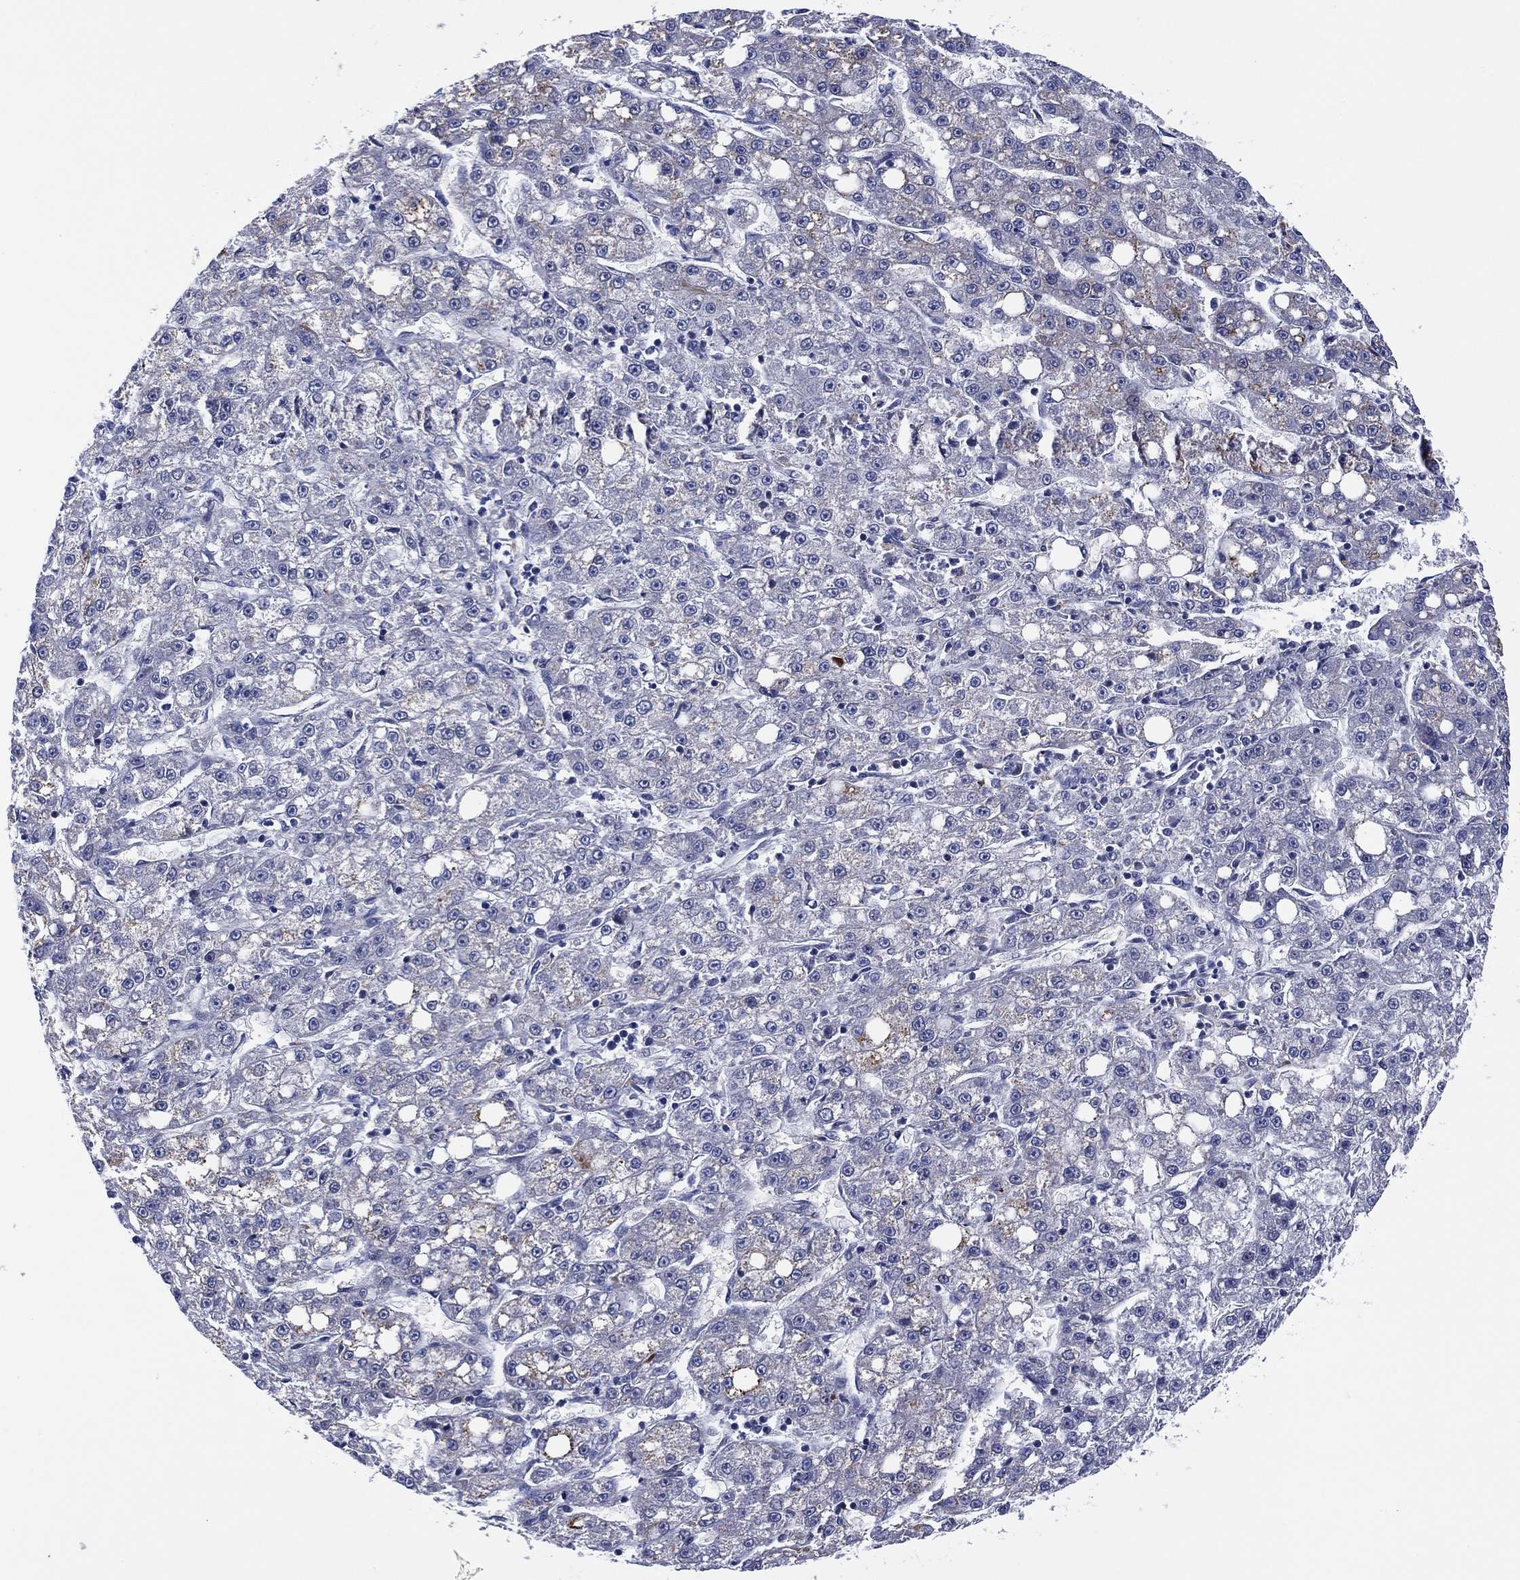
{"staining": {"intensity": "negative", "quantity": "none", "location": "none"}, "tissue": "liver cancer", "cell_type": "Tumor cells", "image_type": "cancer", "snomed": [{"axis": "morphology", "description": "Carcinoma, Hepatocellular, NOS"}, {"axis": "topography", "description": "Liver"}], "caption": "A high-resolution photomicrograph shows immunohistochemistry staining of liver hepatocellular carcinoma, which demonstrates no significant staining in tumor cells.", "gene": "CLIP3", "patient": {"sex": "female", "age": 65}}